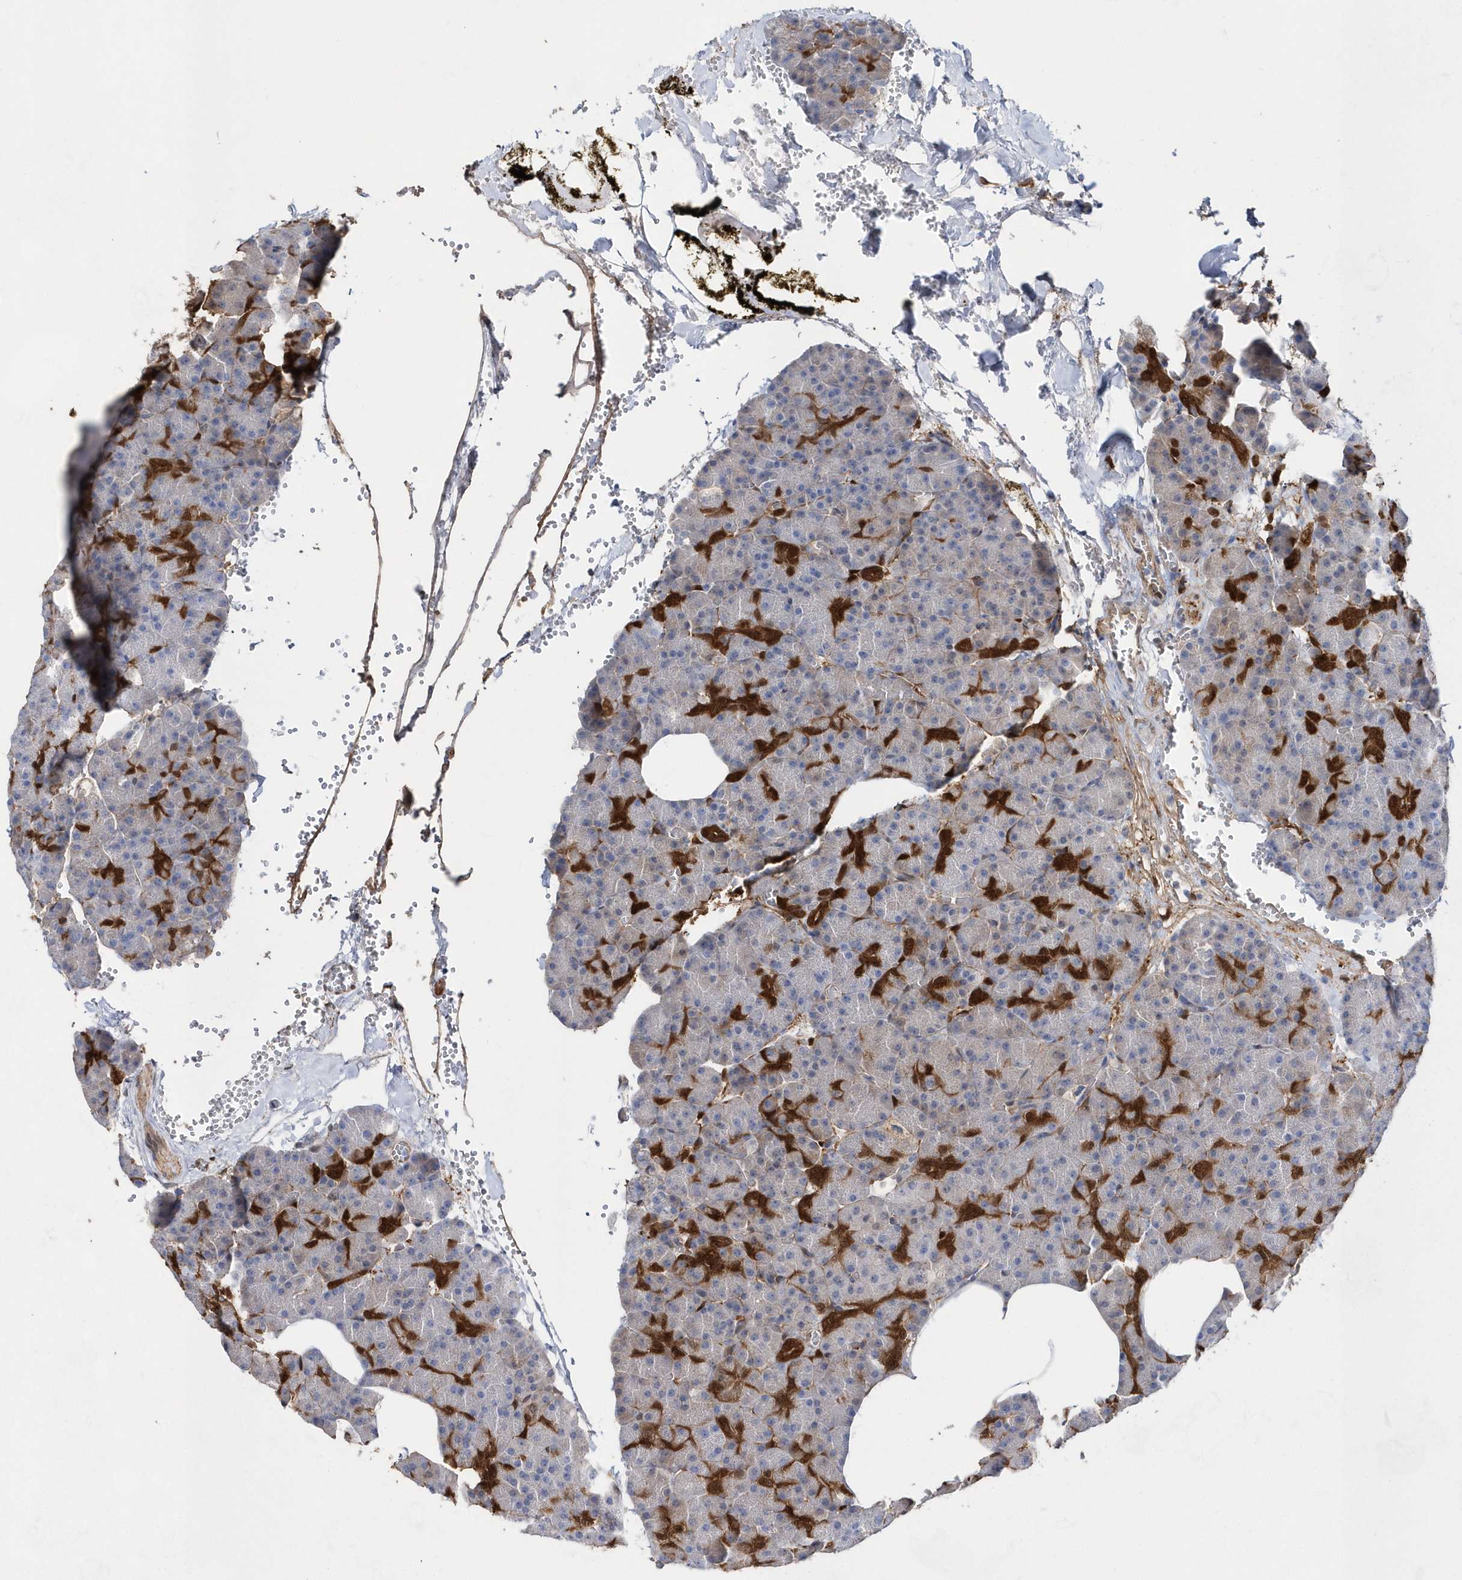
{"staining": {"intensity": "strong", "quantity": "25%-75%", "location": "cytoplasmic/membranous,nuclear"}, "tissue": "pancreas", "cell_type": "Exocrine glandular cells", "image_type": "normal", "snomed": [{"axis": "morphology", "description": "Normal tissue, NOS"}, {"axis": "morphology", "description": "Carcinoid, malignant, NOS"}, {"axis": "topography", "description": "Pancreas"}], "caption": "An image of human pancreas stained for a protein demonstrates strong cytoplasmic/membranous,nuclear brown staining in exocrine glandular cells.", "gene": "BDH2", "patient": {"sex": "female", "age": 35}}